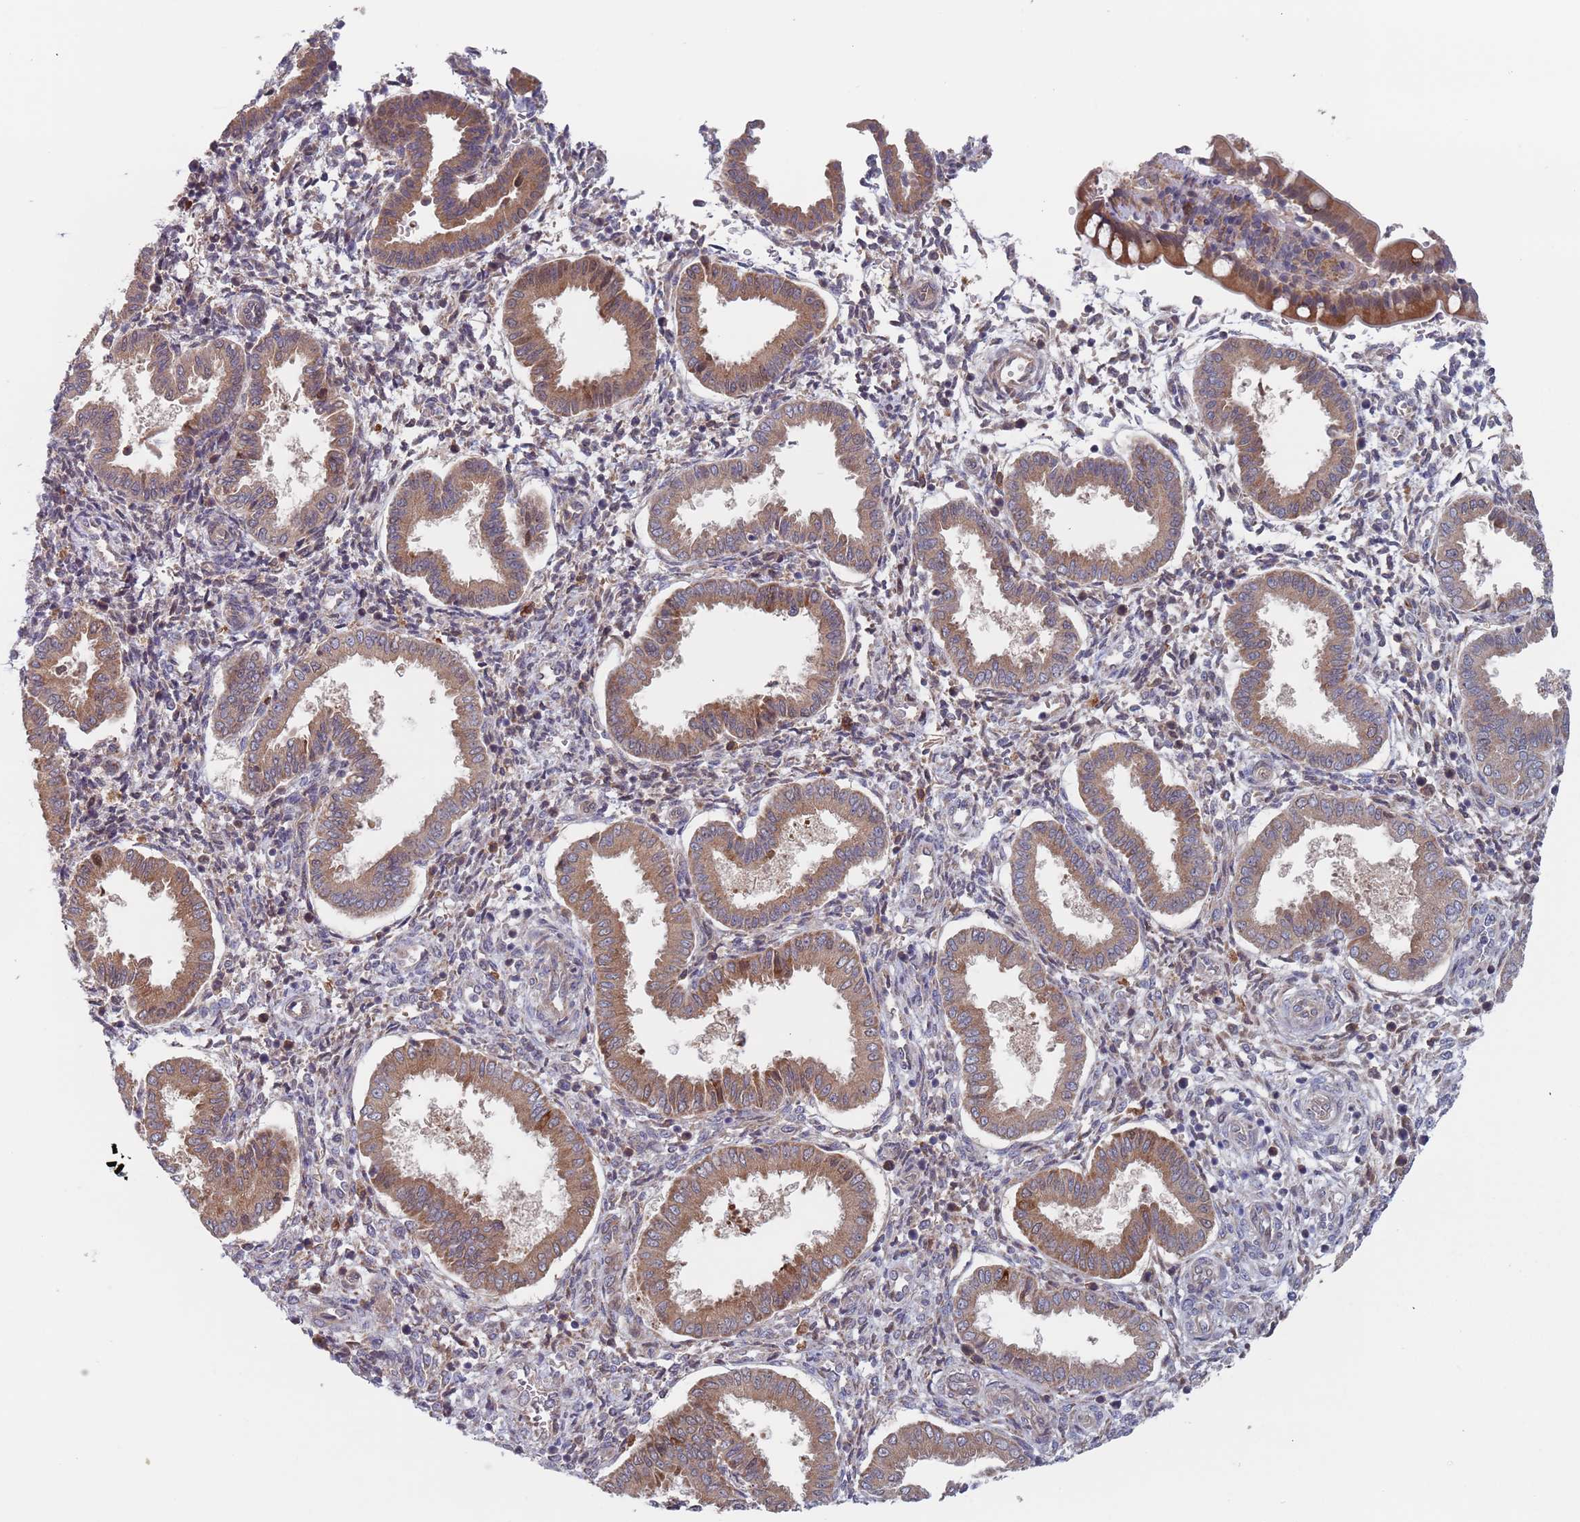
{"staining": {"intensity": "moderate", "quantity": "25%-75%", "location": "cytoplasmic/membranous"}, "tissue": "endometrium", "cell_type": "Cells in endometrial stroma", "image_type": "normal", "snomed": [{"axis": "morphology", "description": "Normal tissue, NOS"}, {"axis": "topography", "description": "Endometrium"}], "caption": "Protein analysis of unremarkable endometrium shows moderate cytoplasmic/membranous staining in about 25%-75% of cells in endometrial stroma.", "gene": "ZNF140", "patient": {"sex": "female", "age": 24}}